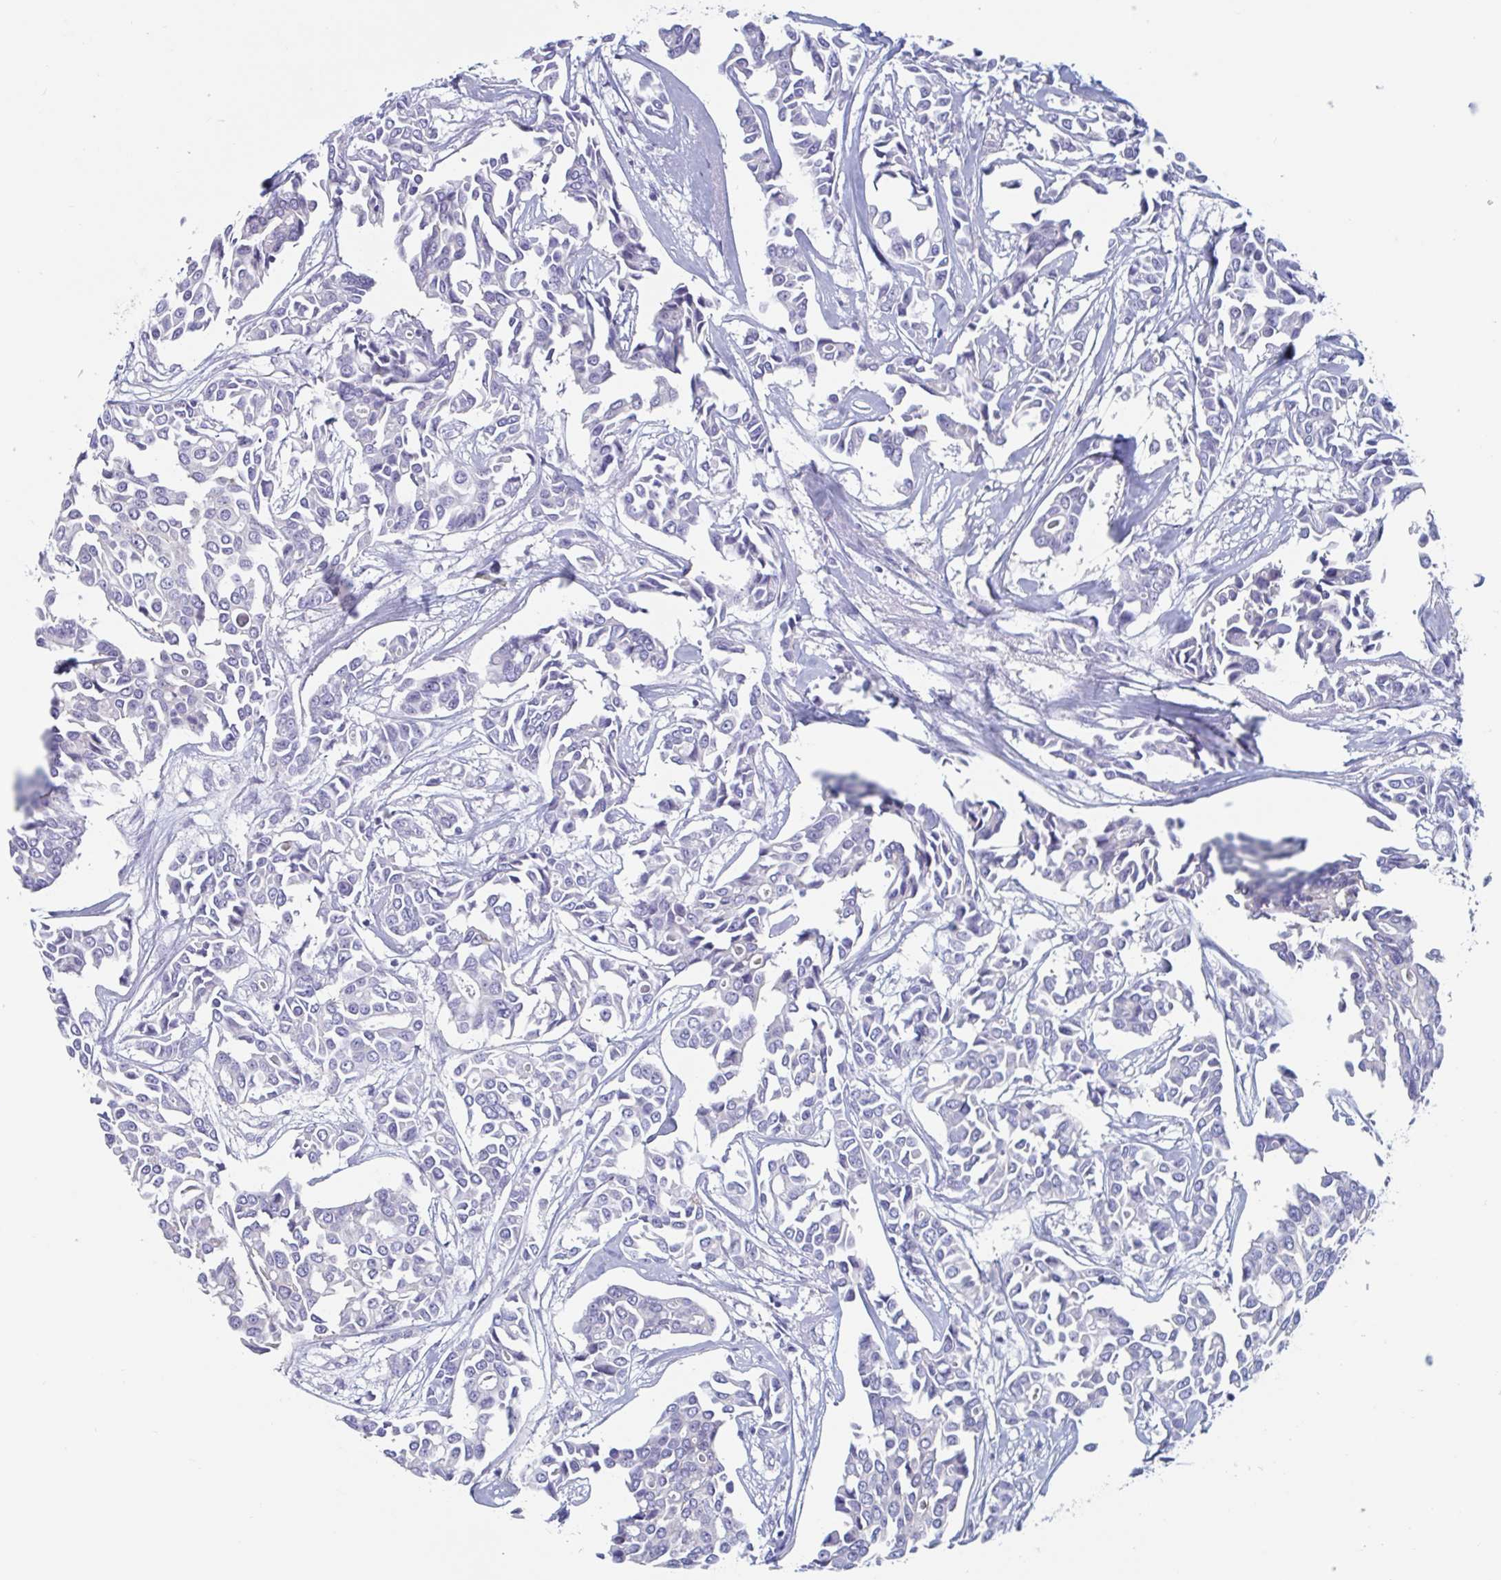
{"staining": {"intensity": "negative", "quantity": "none", "location": "none"}, "tissue": "breast cancer", "cell_type": "Tumor cells", "image_type": "cancer", "snomed": [{"axis": "morphology", "description": "Duct carcinoma"}, {"axis": "topography", "description": "Breast"}], "caption": "Immunohistochemical staining of breast cancer demonstrates no significant positivity in tumor cells. (DAB immunohistochemistry visualized using brightfield microscopy, high magnification).", "gene": "DPEP3", "patient": {"sex": "female", "age": 54}}